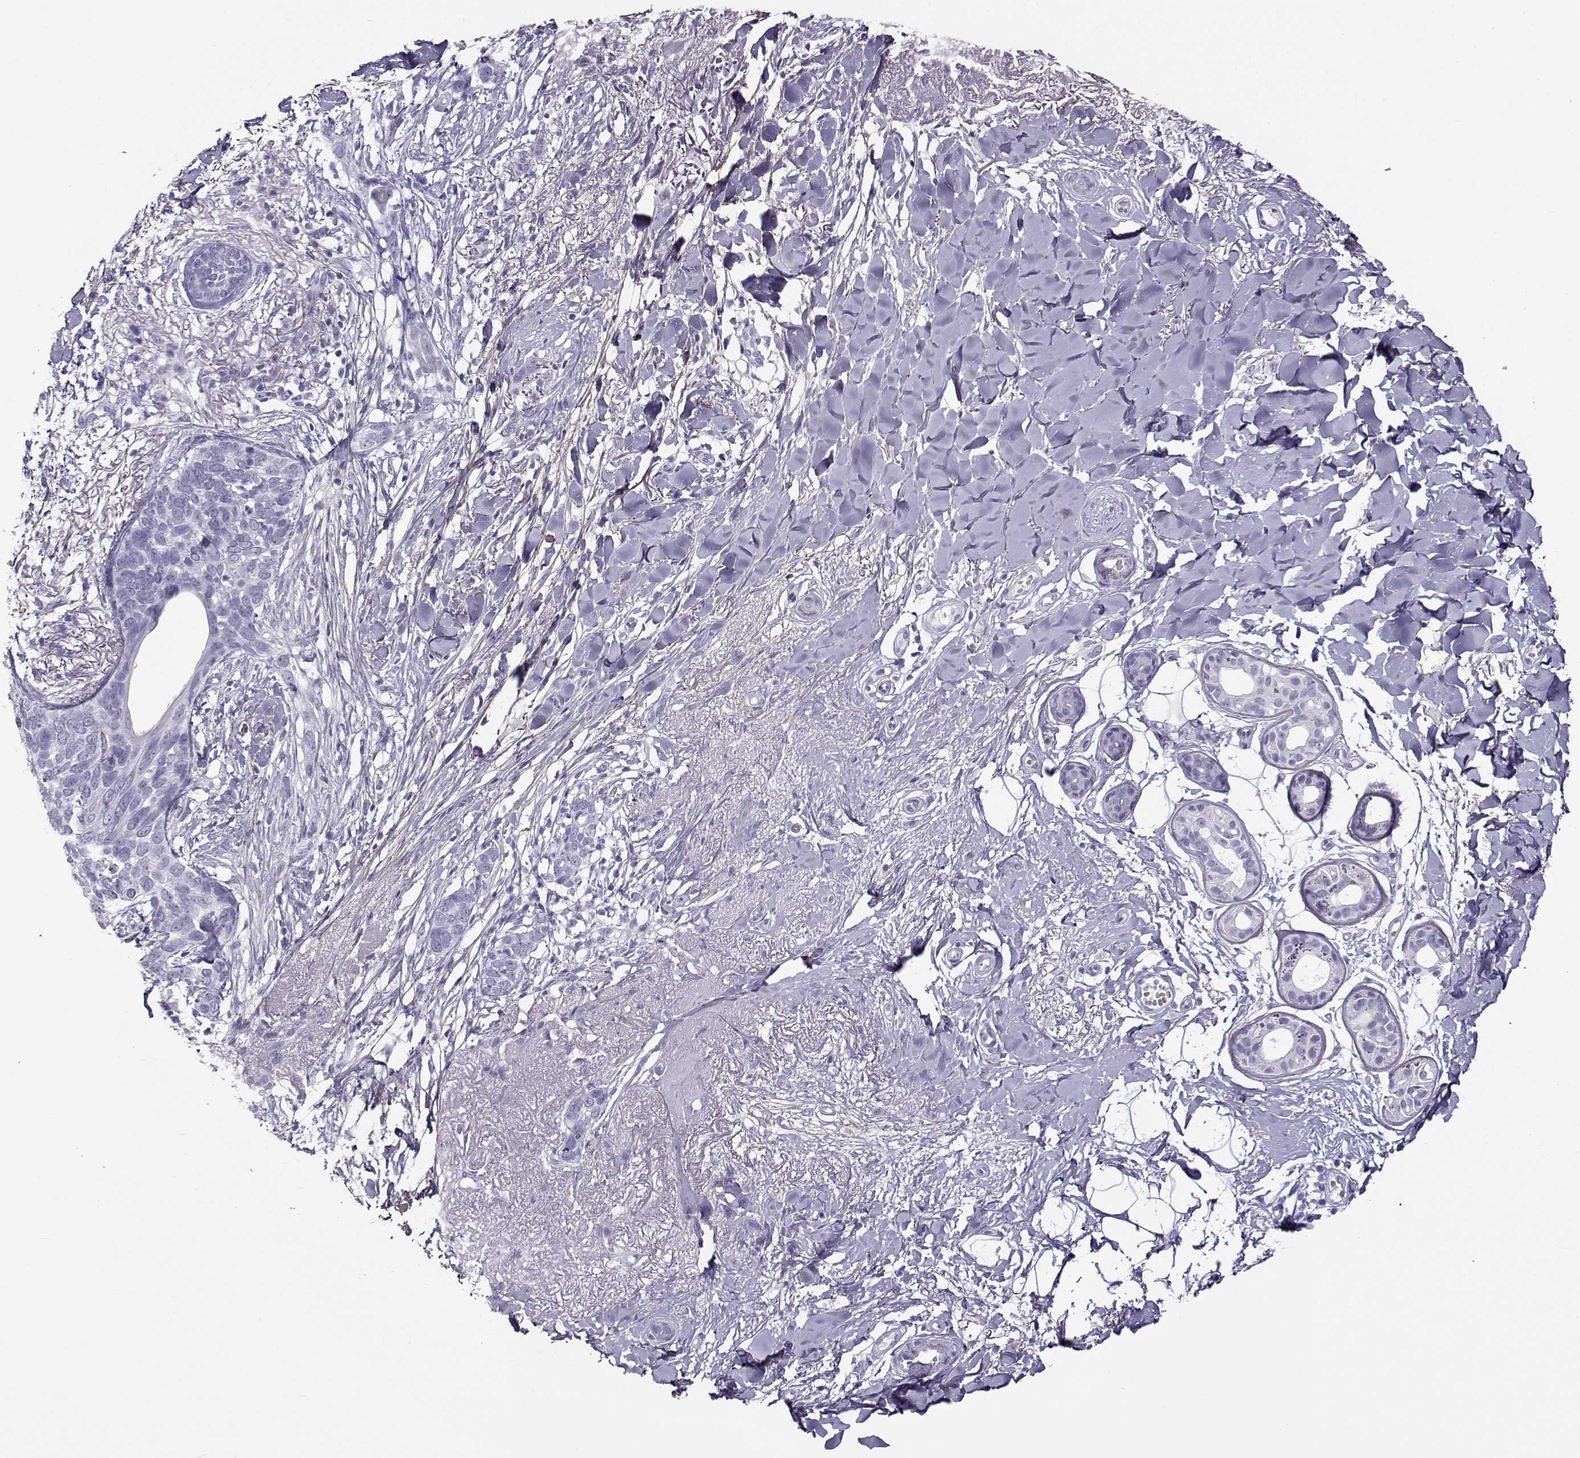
{"staining": {"intensity": "negative", "quantity": "none", "location": "none"}, "tissue": "skin cancer", "cell_type": "Tumor cells", "image_type": "cancer", "snomed": [{"axis": "morphology", "description": "Normal tissue, NOS"}, {"axis": "morphology", "description": "Basal cell carcinoma"}, {"axis": "topography", "description": "Skin"}], "caption": "The immunohistochemistry micrograph has no significant positivity in tumor cells of skin cancer (basal cell carcinoma) tissue. (Immunohistochemistry, brightfield microscopy, high magnification).", "gene": "GTSF1L", "patient": {"sex": "male", "age": 84}}